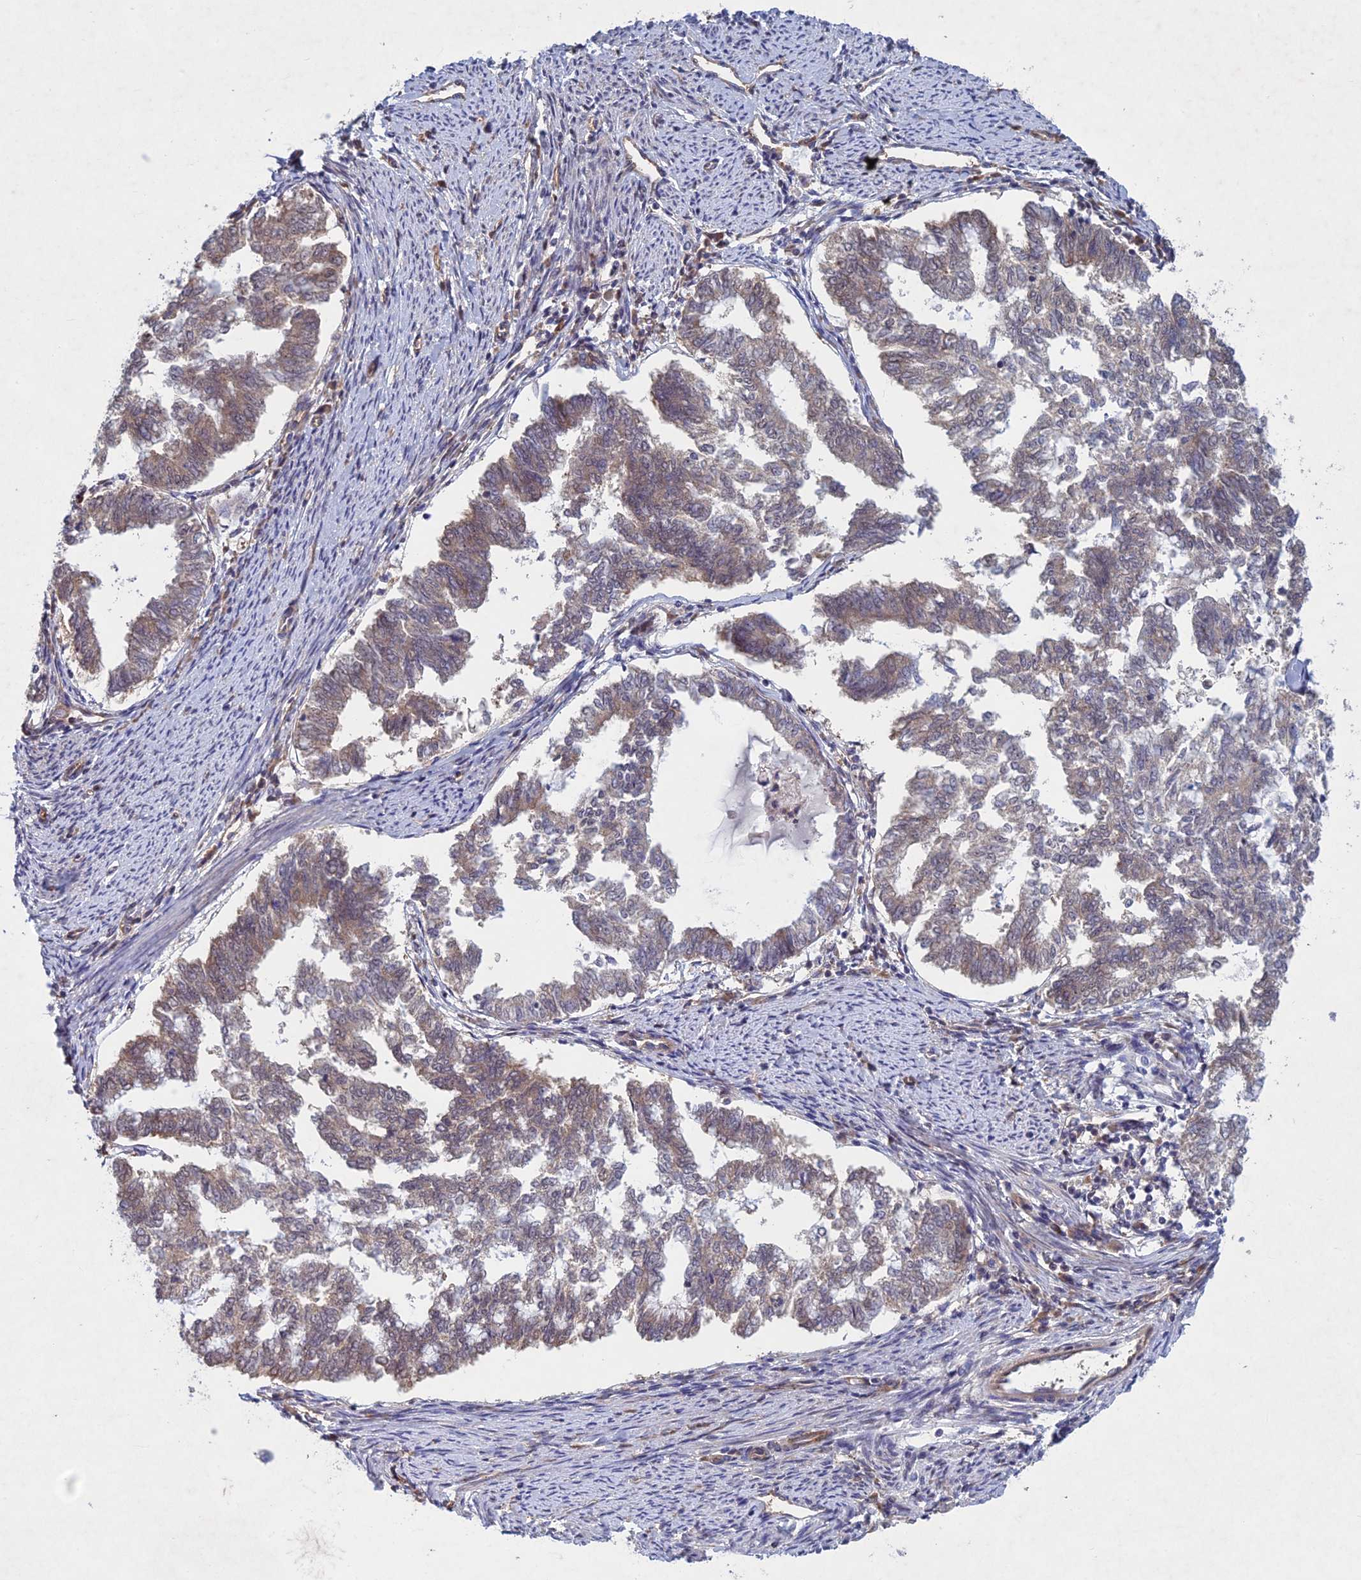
{"staining": {"intensity": "weak", "quantity": "<25%", "location": "cytoplasmic/membranous"}, "tissue": "endometrial cancer", "cell_type": "Tumor cells", "image_type": "cancer", "snomed": [{"axis": "morphology", "description": "Adenocarcinoma, NOS"}, {"axis": "topography", "description": "Endometrium"}], "caption": "Endometrial adenocarcinoma was stained to show a protein in brown. There is no significant expression in tumor cells.", "gene": "PTHLH", "patient": {"sex": "female", "age": 79}}